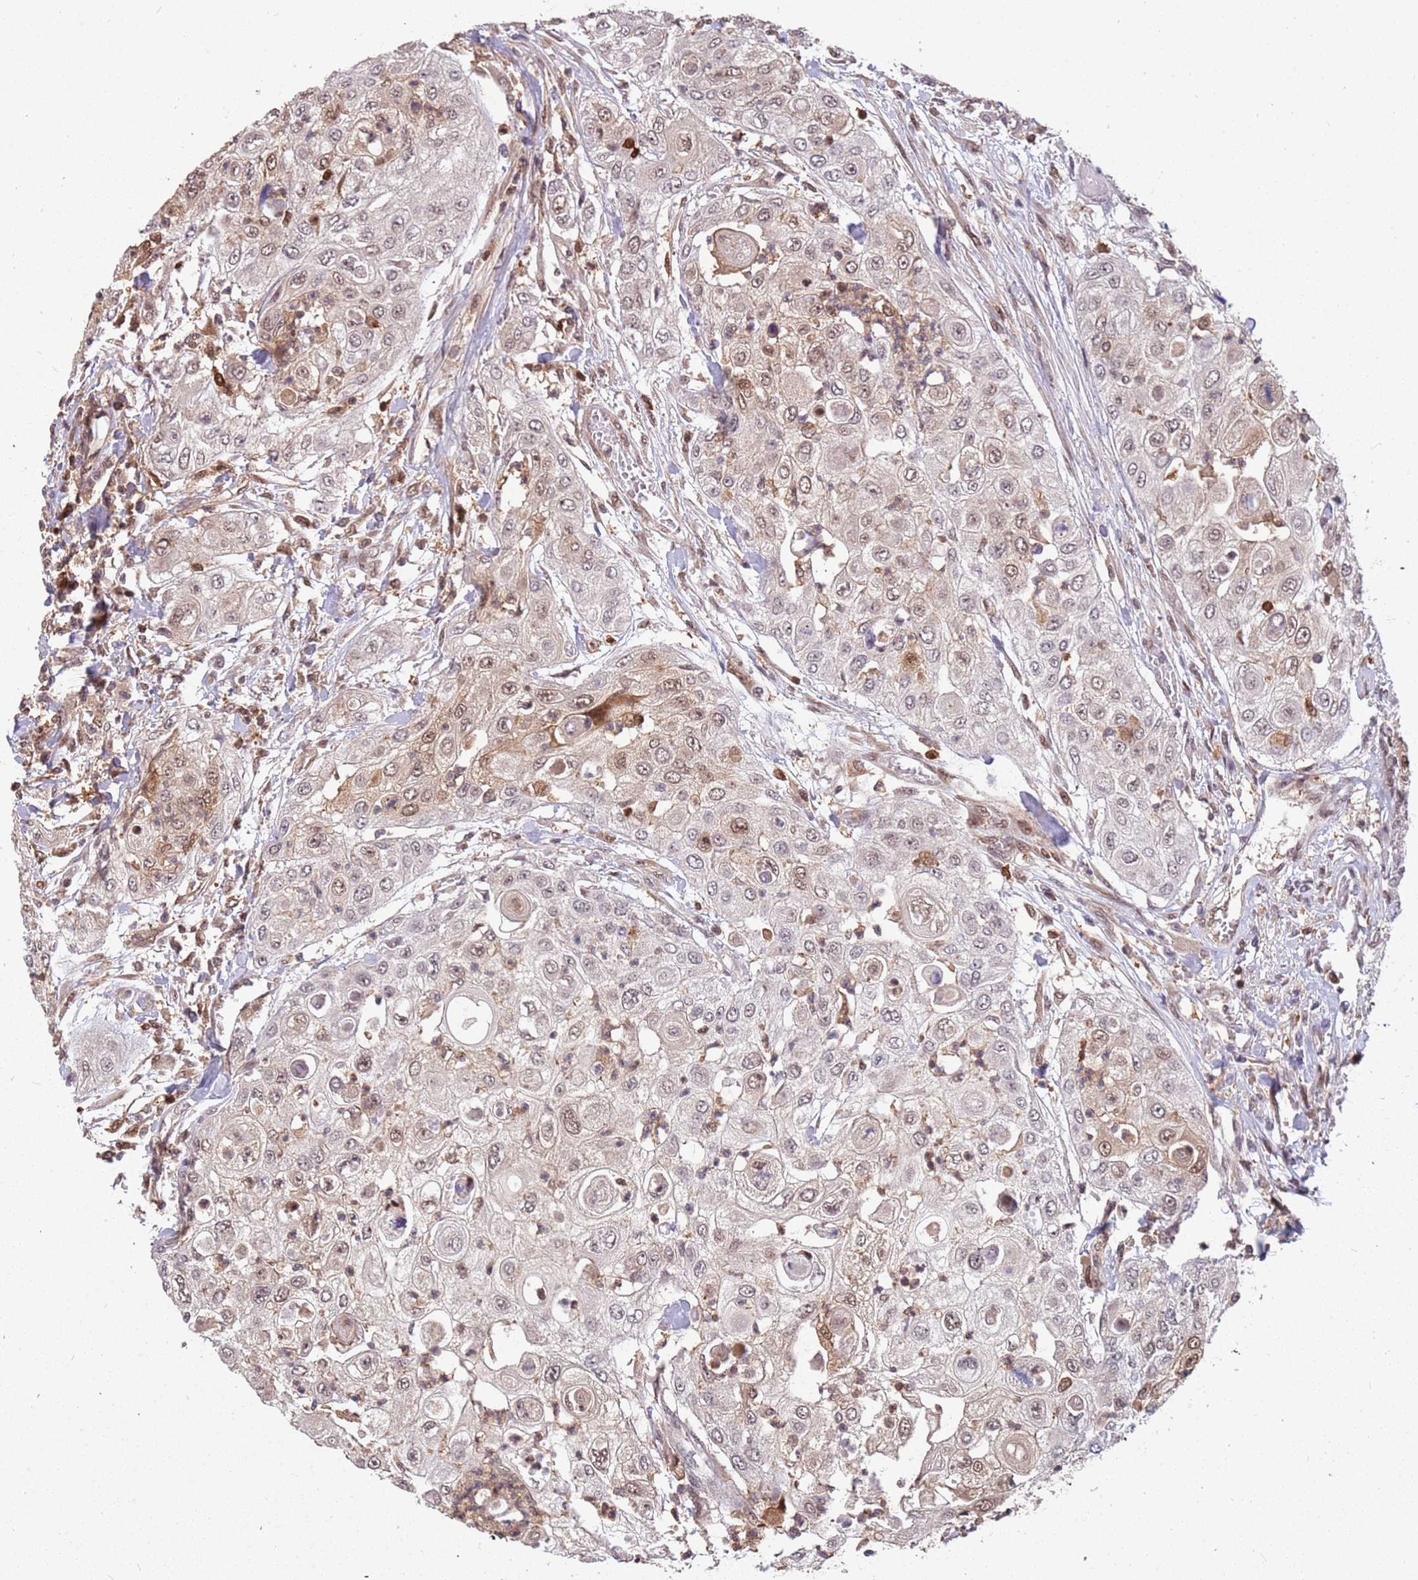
{"staining": {"intensity": "weak", "quantity": "25%-75%", "location": "nuclear"}, "tissue": "urothelial cancer", "cell_type": "Tumor cells", "image_type": "cancer", "snomed": [{"axis": "morphology", "description": "Urothelial carcinoma, High grade"}, {"axis": "topography", "description": "Urinary bladder"}], "caption": "The micrograph demonstrates staining of urothelial carcinoma (high-grade), revealing weak nuclear protein positivity (brown color) within tumor cells.", "gene": "GBP2", "patient": {"sex": "female", "age": 79}}